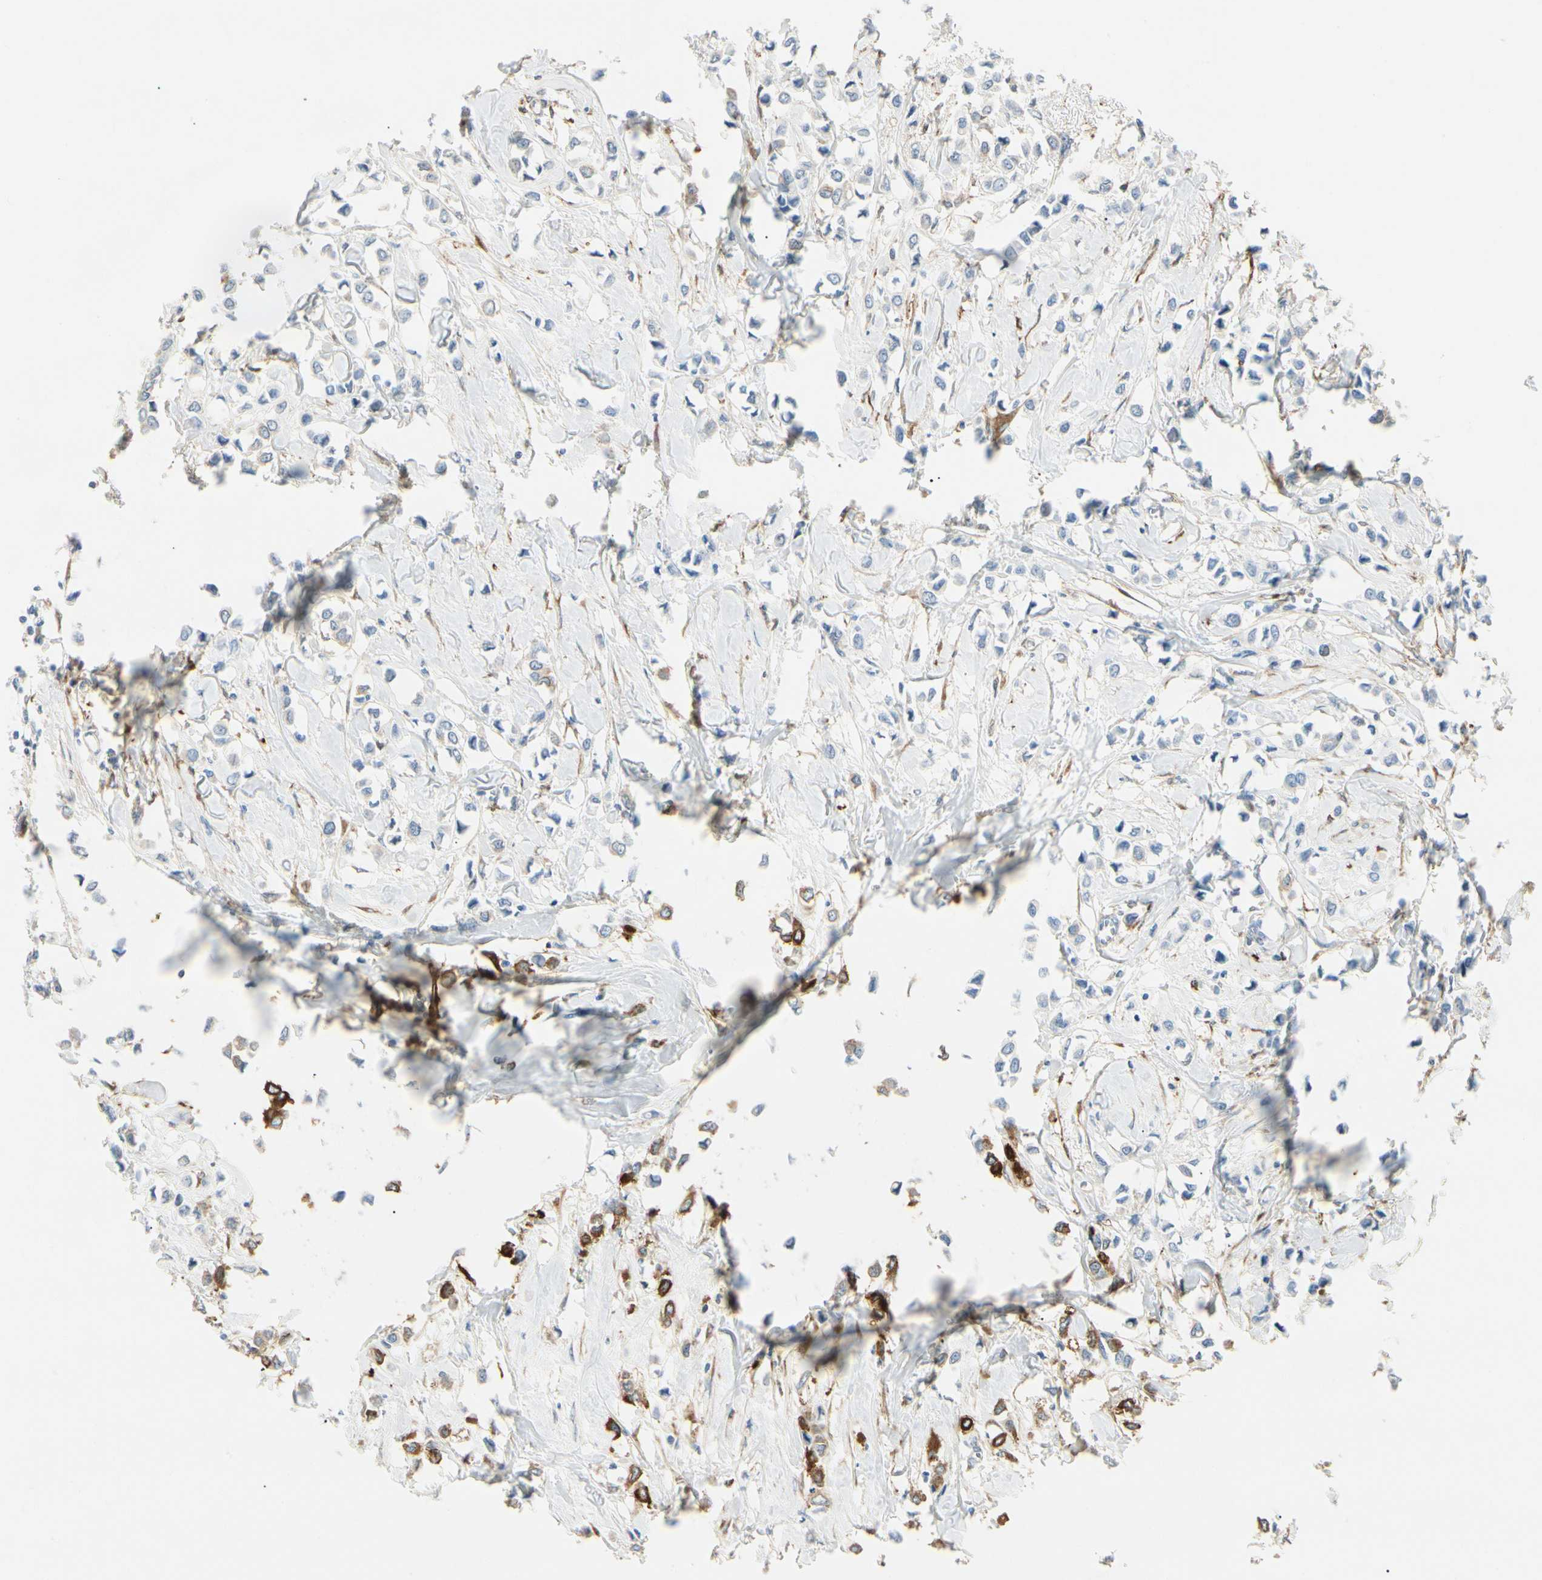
{"staining": {"intensity": "strong", "quantity": "25%-75%", "location": "cytoplasmic/membranous"}, "tissue": "breast cancer", "cell_type": "Tumor cells", "image_type": "cancer", "snomed": [{"axis": "morphology", "description": "Lobular carcinoma"}, {"axis": "topography", "description": "Breast"}], "caption": "An immunohistochemistry image of tumor tissue is shown. Protein staining in brown highlights strong cytoplasmic/membranous positivity in breast cancer within tumor cells.", "gene": "AMPH", "patient": {"sex": "female", "age": 51}}